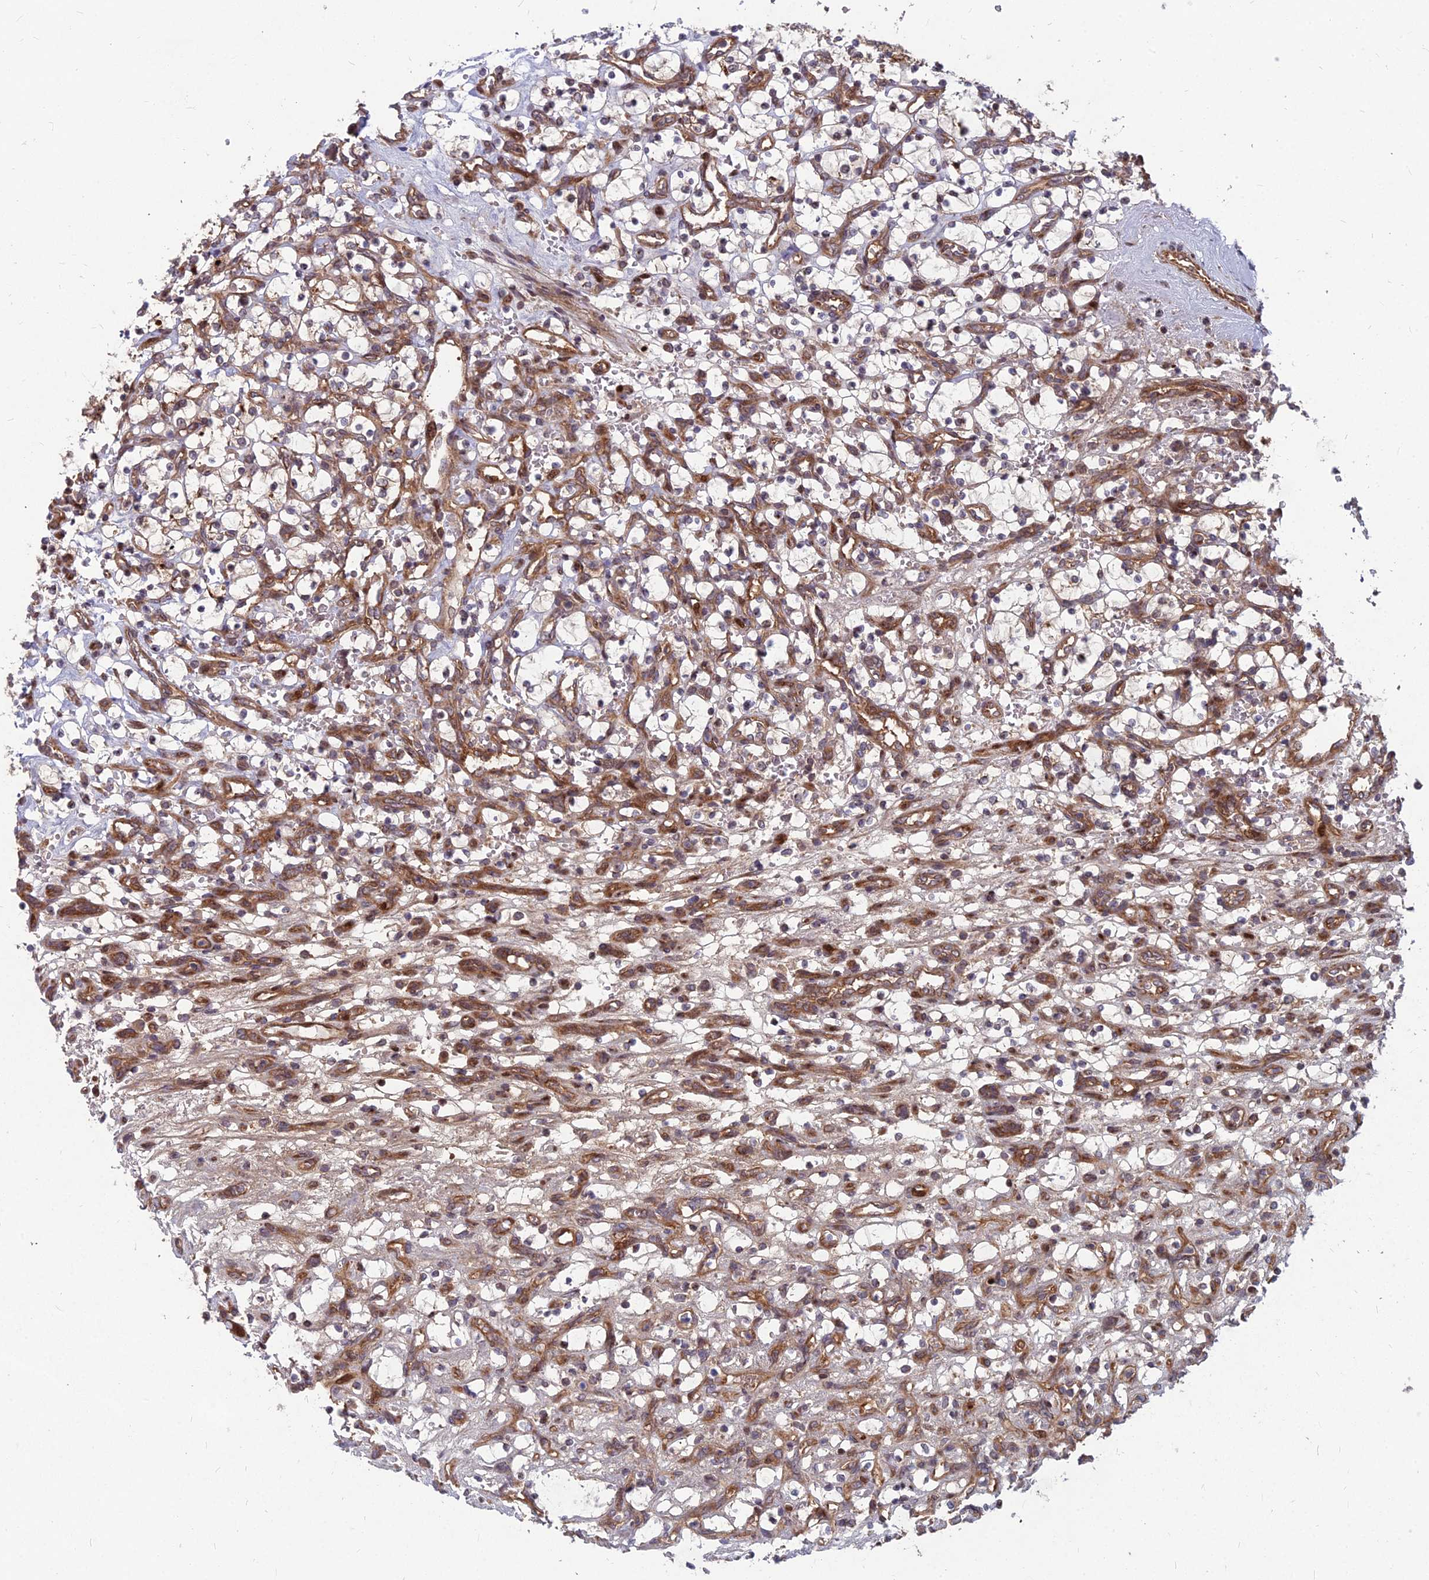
{"staining": {"intensity": "moderate", "quantity": "25%-75%", "location": "cytoplasmic/membranous"}, "tissue": "renal cancer", "cell_type": "Tumor cells", "image_type": "cancer", "snomed": [{"axis": "morphology", "description": "Adenocarcinoma, NOS"}, {"axis": "topography", "description": "Kidney"}], "caption": "Adenocarcinoma (renal) tissue reveals moderate cytoplasmic/membranous positivity in approximately 25%-75% of tumor cells (DAB IHC with brightfield microscopy, high magnification).", "gene": "MFSD8", "patient": {"sex": "female", "age": 69}}